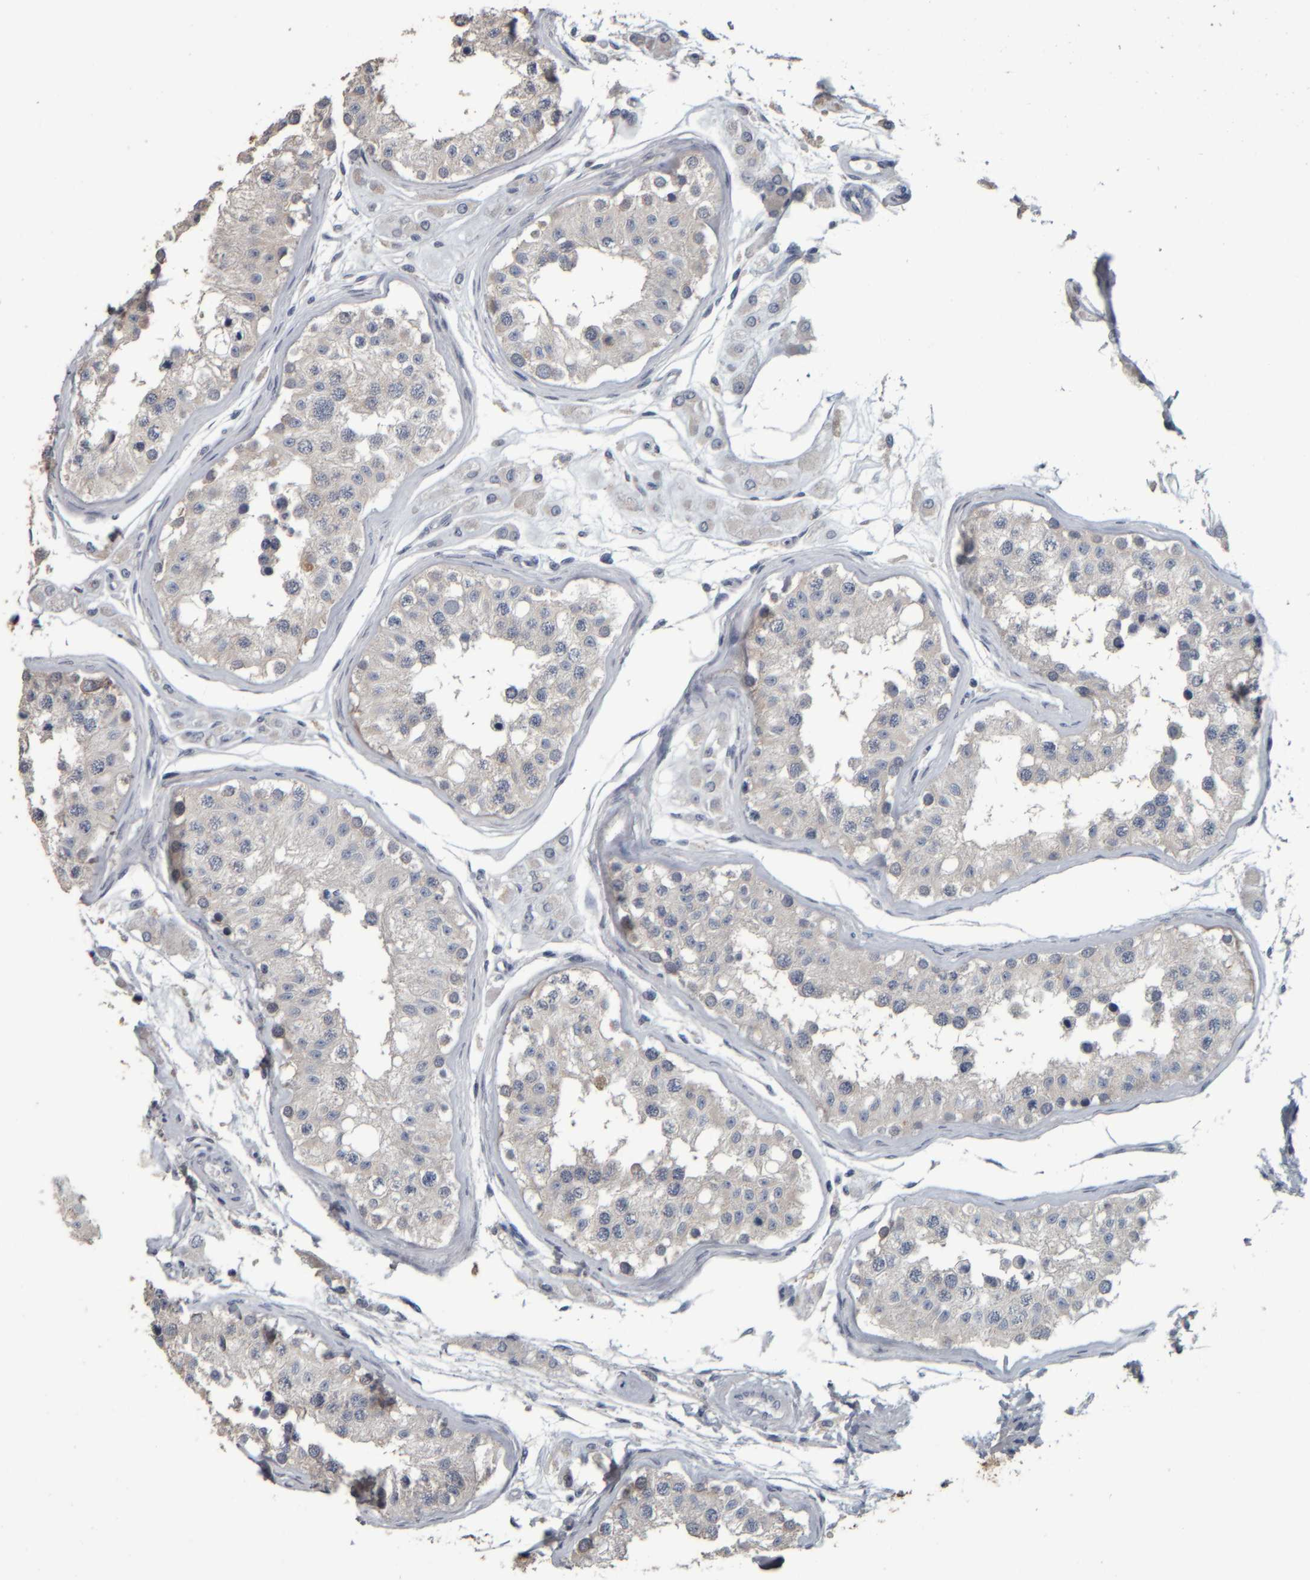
{"staining": {"intensity": "weak", "quantity": "25%-75%", "location": "cytoplasmic/membranous"}, "tissue": "testis", "cell_type": "Cells in seminiferous ducts", "image_type": "normal", "snomed": [{"axis": "morphology", "description": "Normal tissue, NOS"}, {"axis": "morphology", "description": "Adenocarcinoma, metastatic, NOS"}, {"axis": "topography", "description": "Testis"}], "caption": "Unremarkable testis demonstrates weak cytoplasmic/membranous staining in approximately 25%-75% of cells in seminiferous ducts The protein is shown in brown color, while the nuclei are stained blue..", "gene": "CAVIN4", "patient": {"sex": "male", "age": 26}}